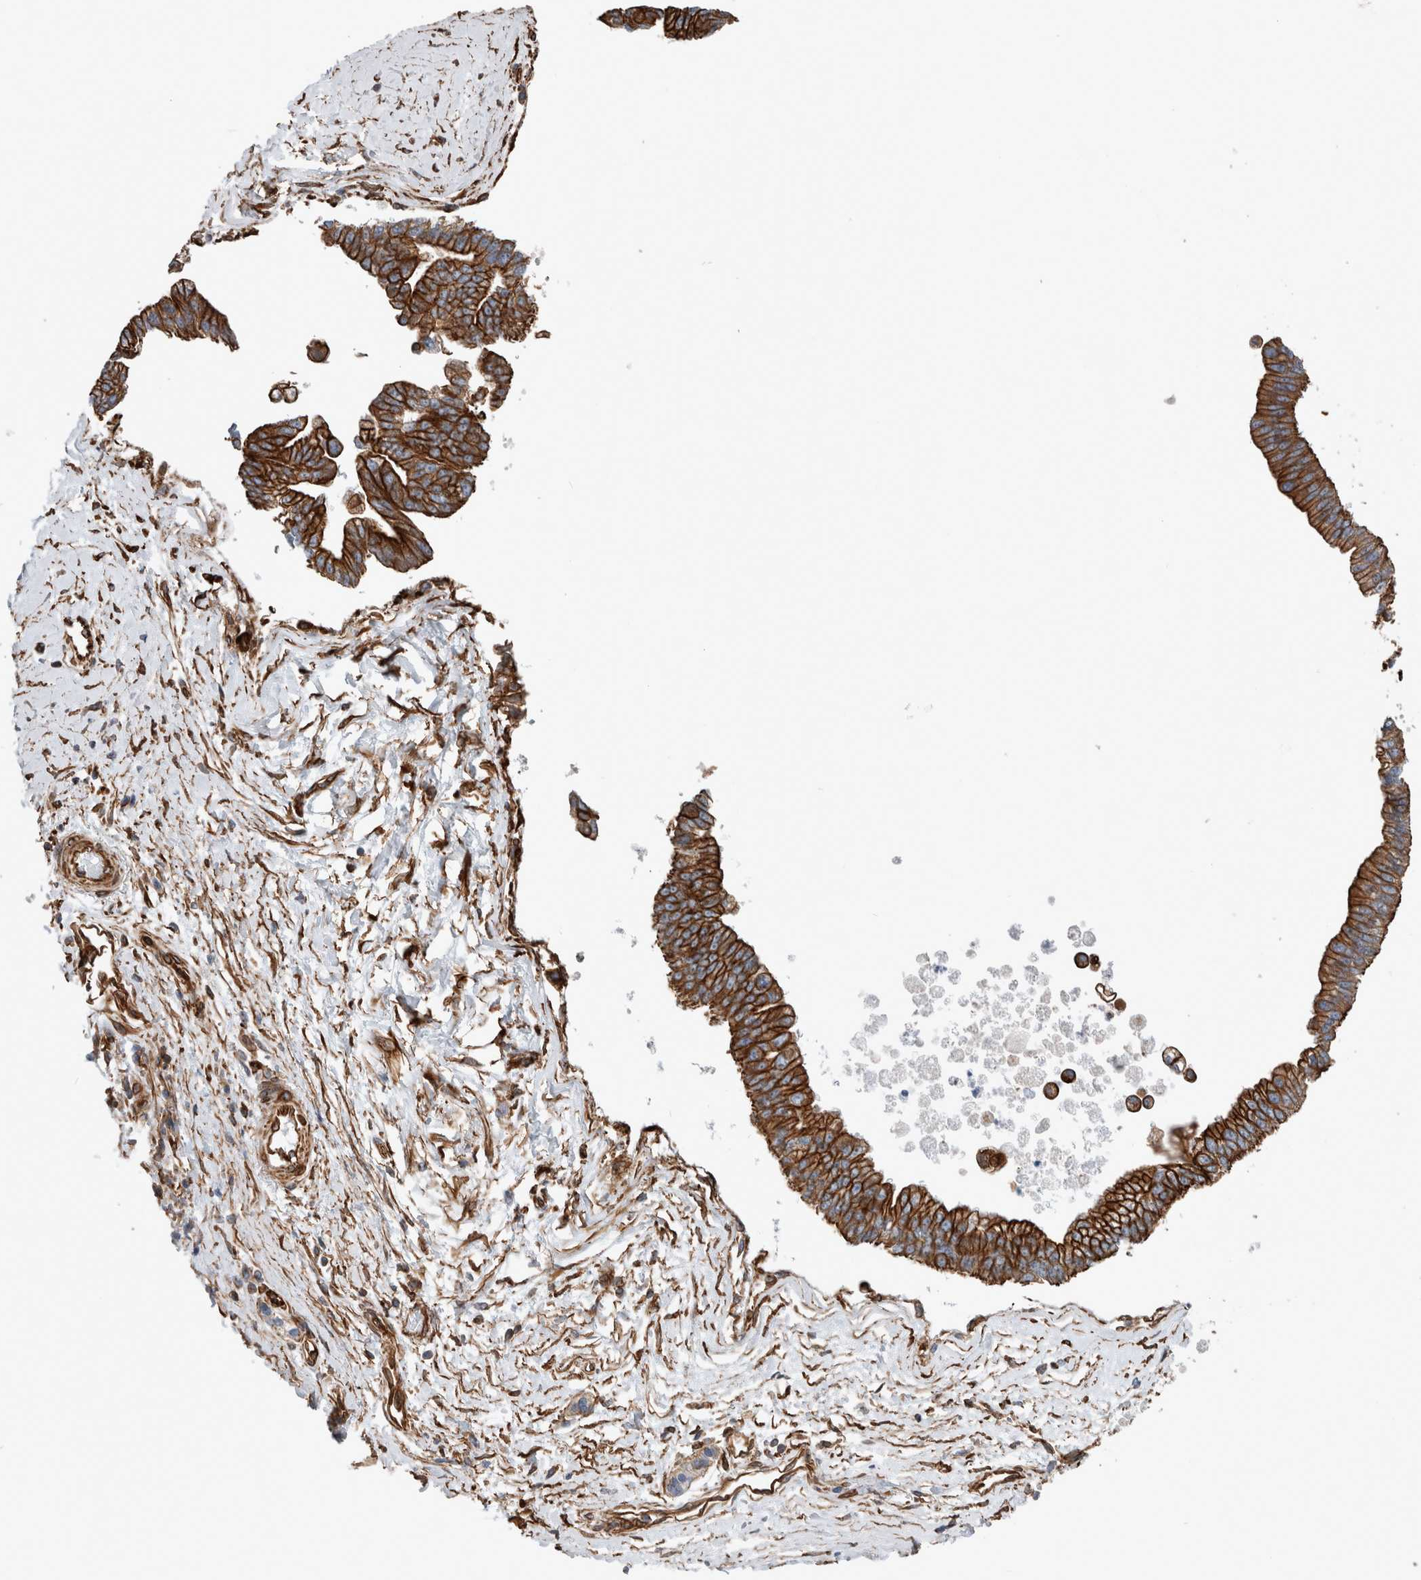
{"staining": {"intensity": "strong", "quantity": ">75%", "location": "cytoplasmic/membranous"}, "tissue": "pancreatic cancer", "cell_type": "Tumor cells", "image_type": "cancer", "snomed": [{"axis": "morphology", "description": "Adenocarcinoma, NOS"}, {"axis": "topography", "description": "Pancreas"}], "caption": "About >75% of tumor cells in human pancreatic adenocarcinoma exhibit strong cytoplasmic/membranous protein staining as visualized by brown immunohistochemical staining.", "gene": "PLEC", "patient": {"sex": "male", "age": 72}}